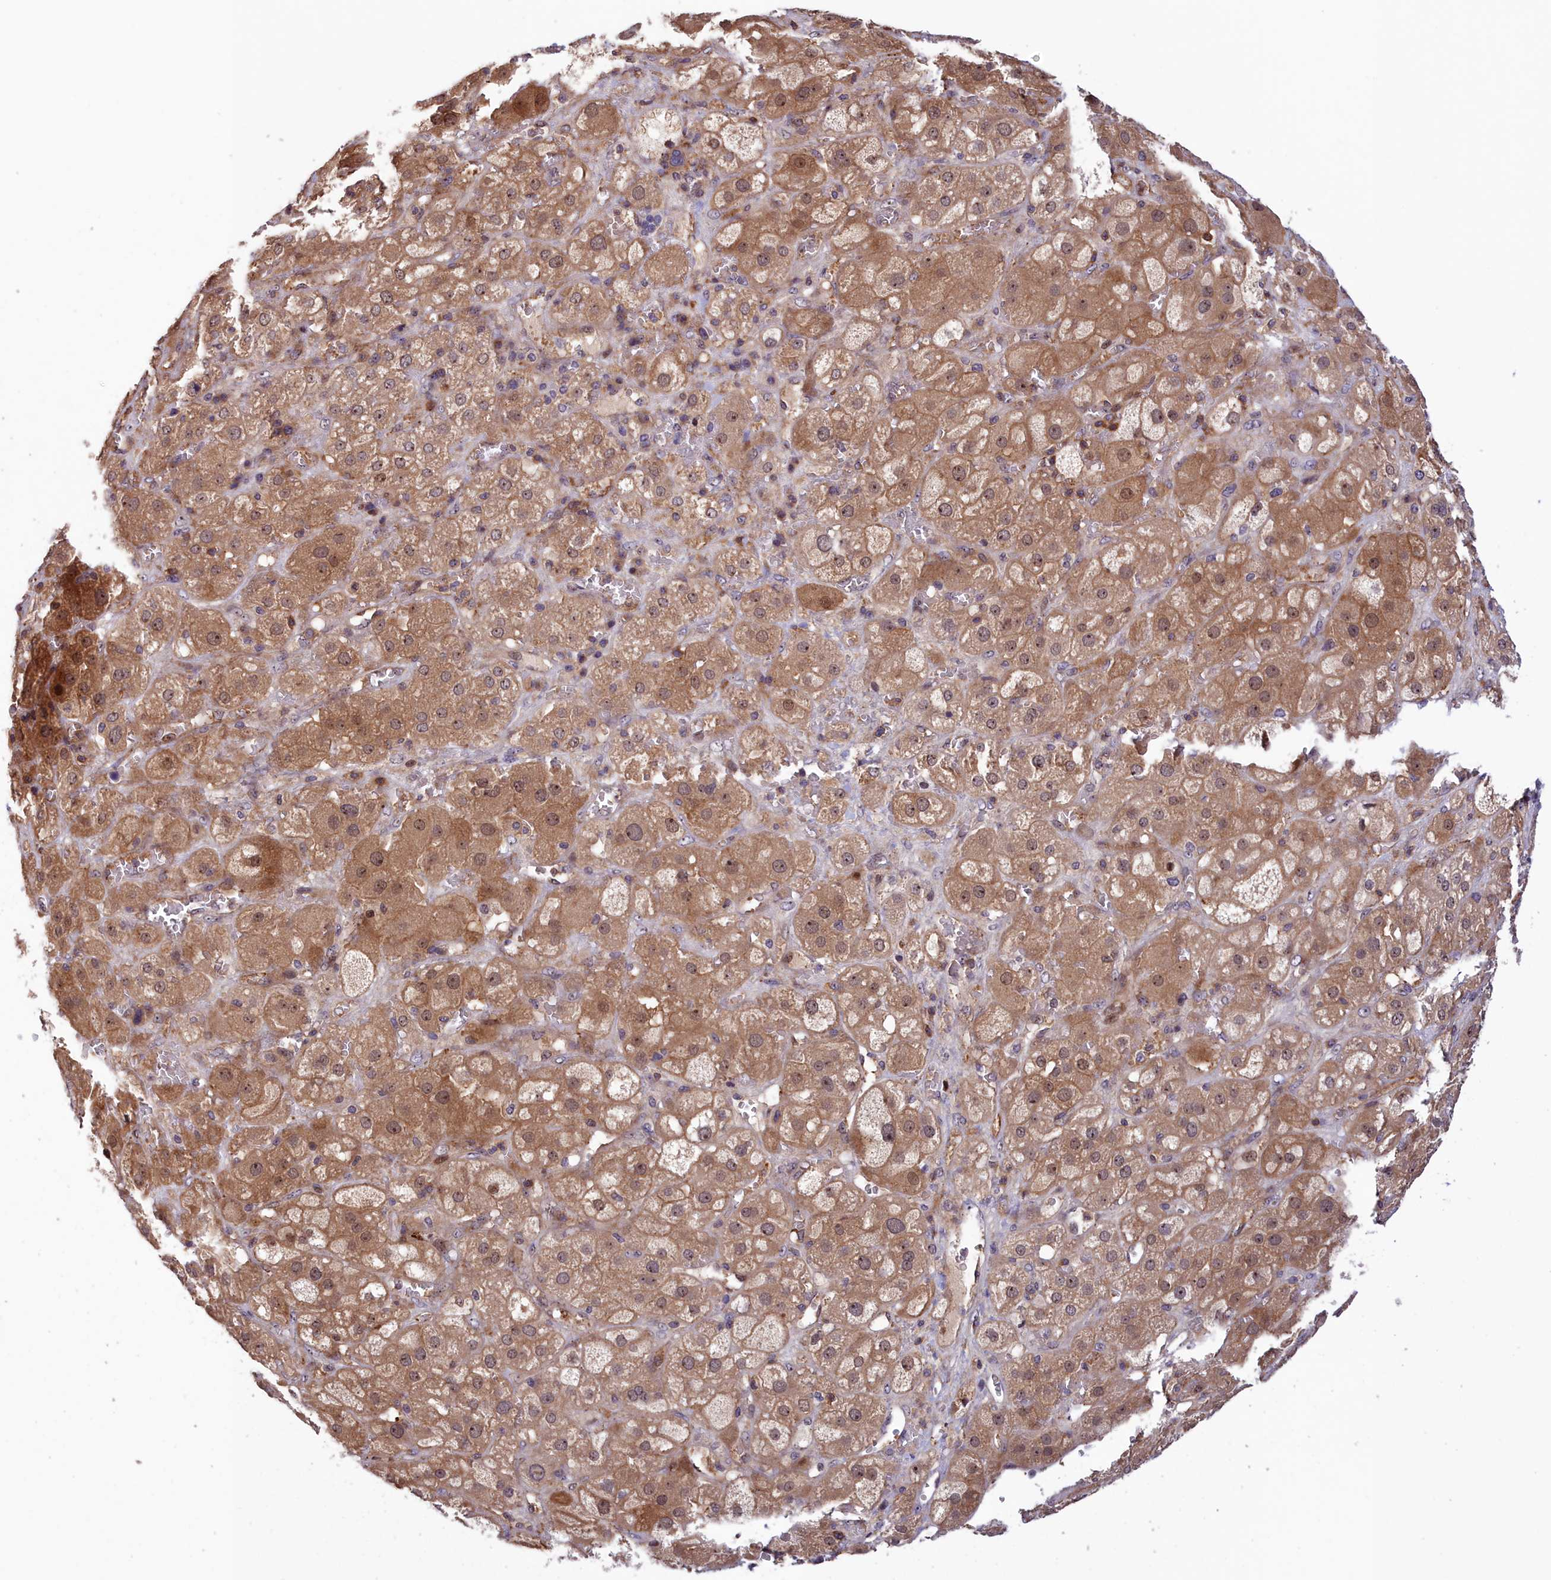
{"staining": {"intensity": "moderate", "quantity": ">75%", "location": "cytoplasmic/membranous,nuclear"}, "tissue": "adrenal gland", "cell_type": "Glandular cells", "image_type": "normal", "snomed": [{"axis": "morphology", "description": "Normal tissue, NOS"}, {"axis": "topography", "description": "Adrenal gland"}], "caption": "The image displays immunohistochemical staining of unremarkable adrenal gland. There is moderate cytoplasmic/membranous,nuclear staining is appreciated in approximately >75% of glandular cells. The protein is shown in brown color, while the nuclei are stained blue.", "gene": "NEURL4", "patient": {"sex": "female", "age": 47}}